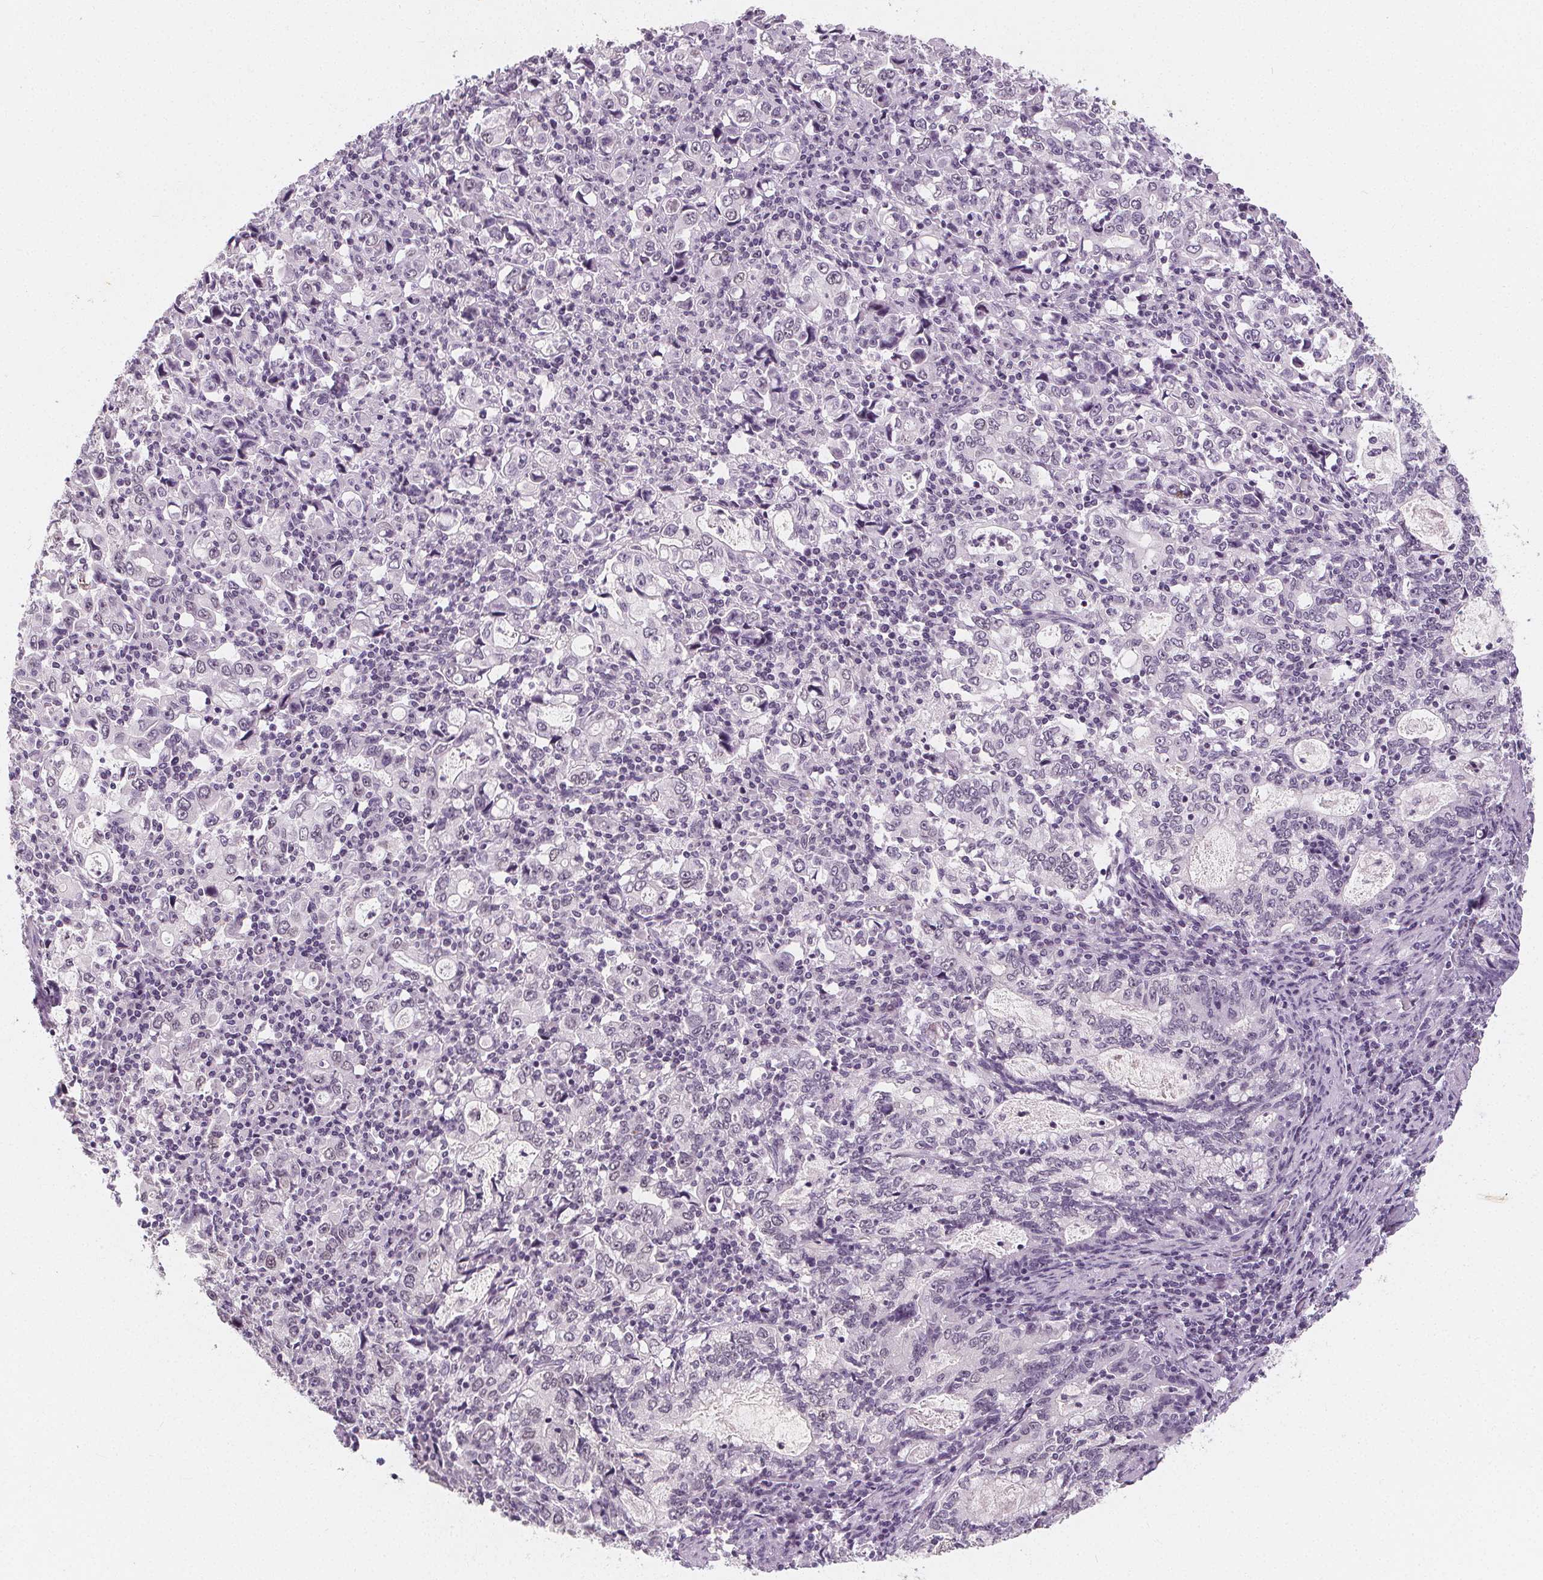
{"staining": {"intensity": "negative", "quantity": "none", "location": "none"}, "tissue": "stomach cancer", "cell_type": "Tumor cells", "image_type": "cancer", "snomed": [{"axis": "morphology", "description": "Adenocarcinoma, NOS"}, {"axis": "topography", "description": "Stomach, lower"}], "caption": "Tumor cells are negative for brown protein staining in stomach cancer.", "gene": "DBX2", "patient": {"sex": "female", "age": 72}}